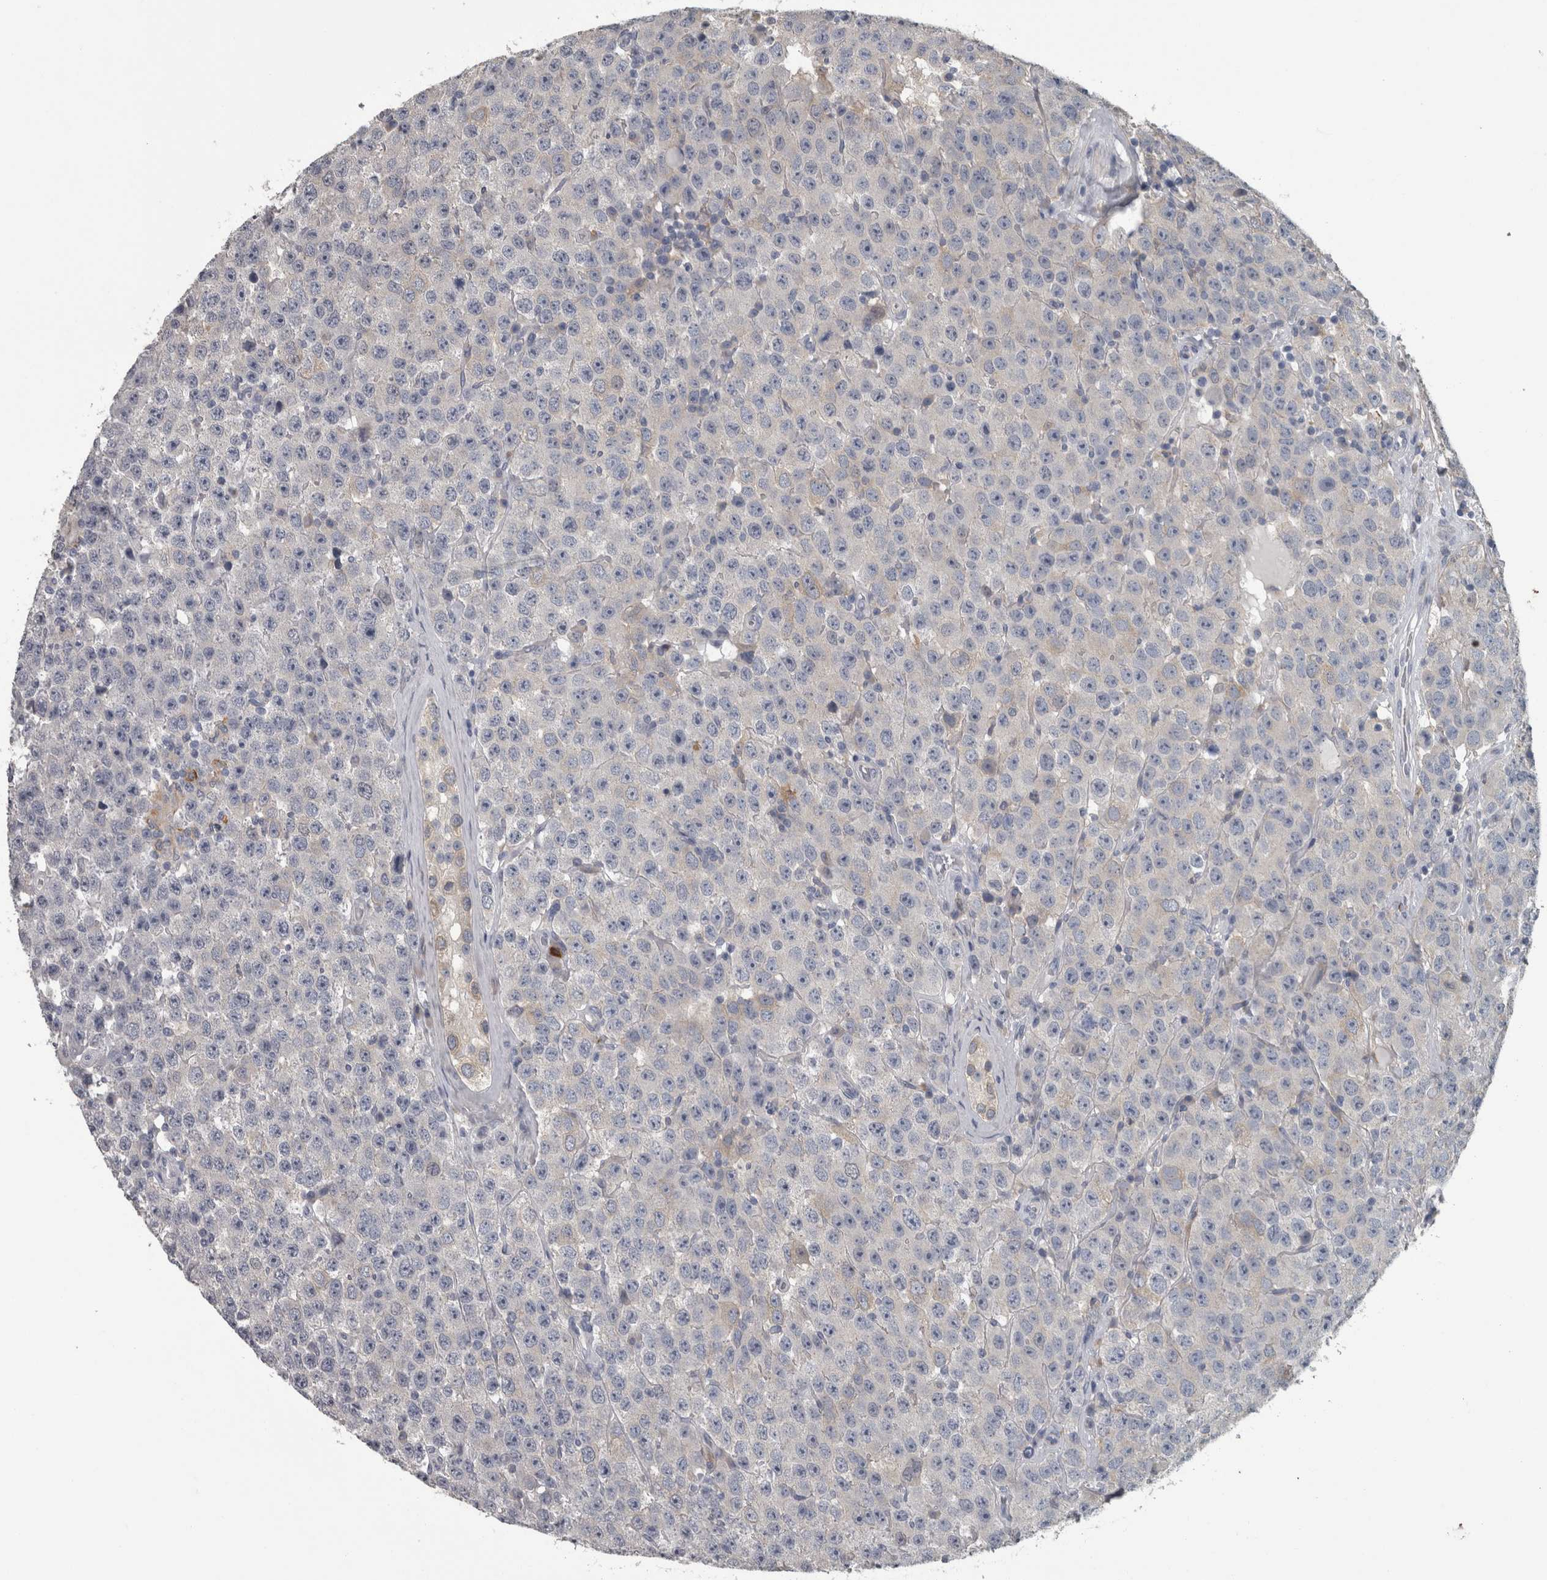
{"staining": {"intensity": "negative", "quantity": "none", "location": "none"}, "tissue": "testis cancer", "cell_type": "Tumor cells", "image_type": "cancer", "snomed": [{"axis": "morphology", "description": "Seminoma, NOS"}, {"axis": "morphology", "description": "Carcinoma, Embryonal, NOS"}, {"axis": "topography", "description": "Testis"}], "caption": "There is no significant staining in tumor cells of testis seminoma.", "gene": "EFEMP2", "patient": {"sex": "male", "age": 28}}